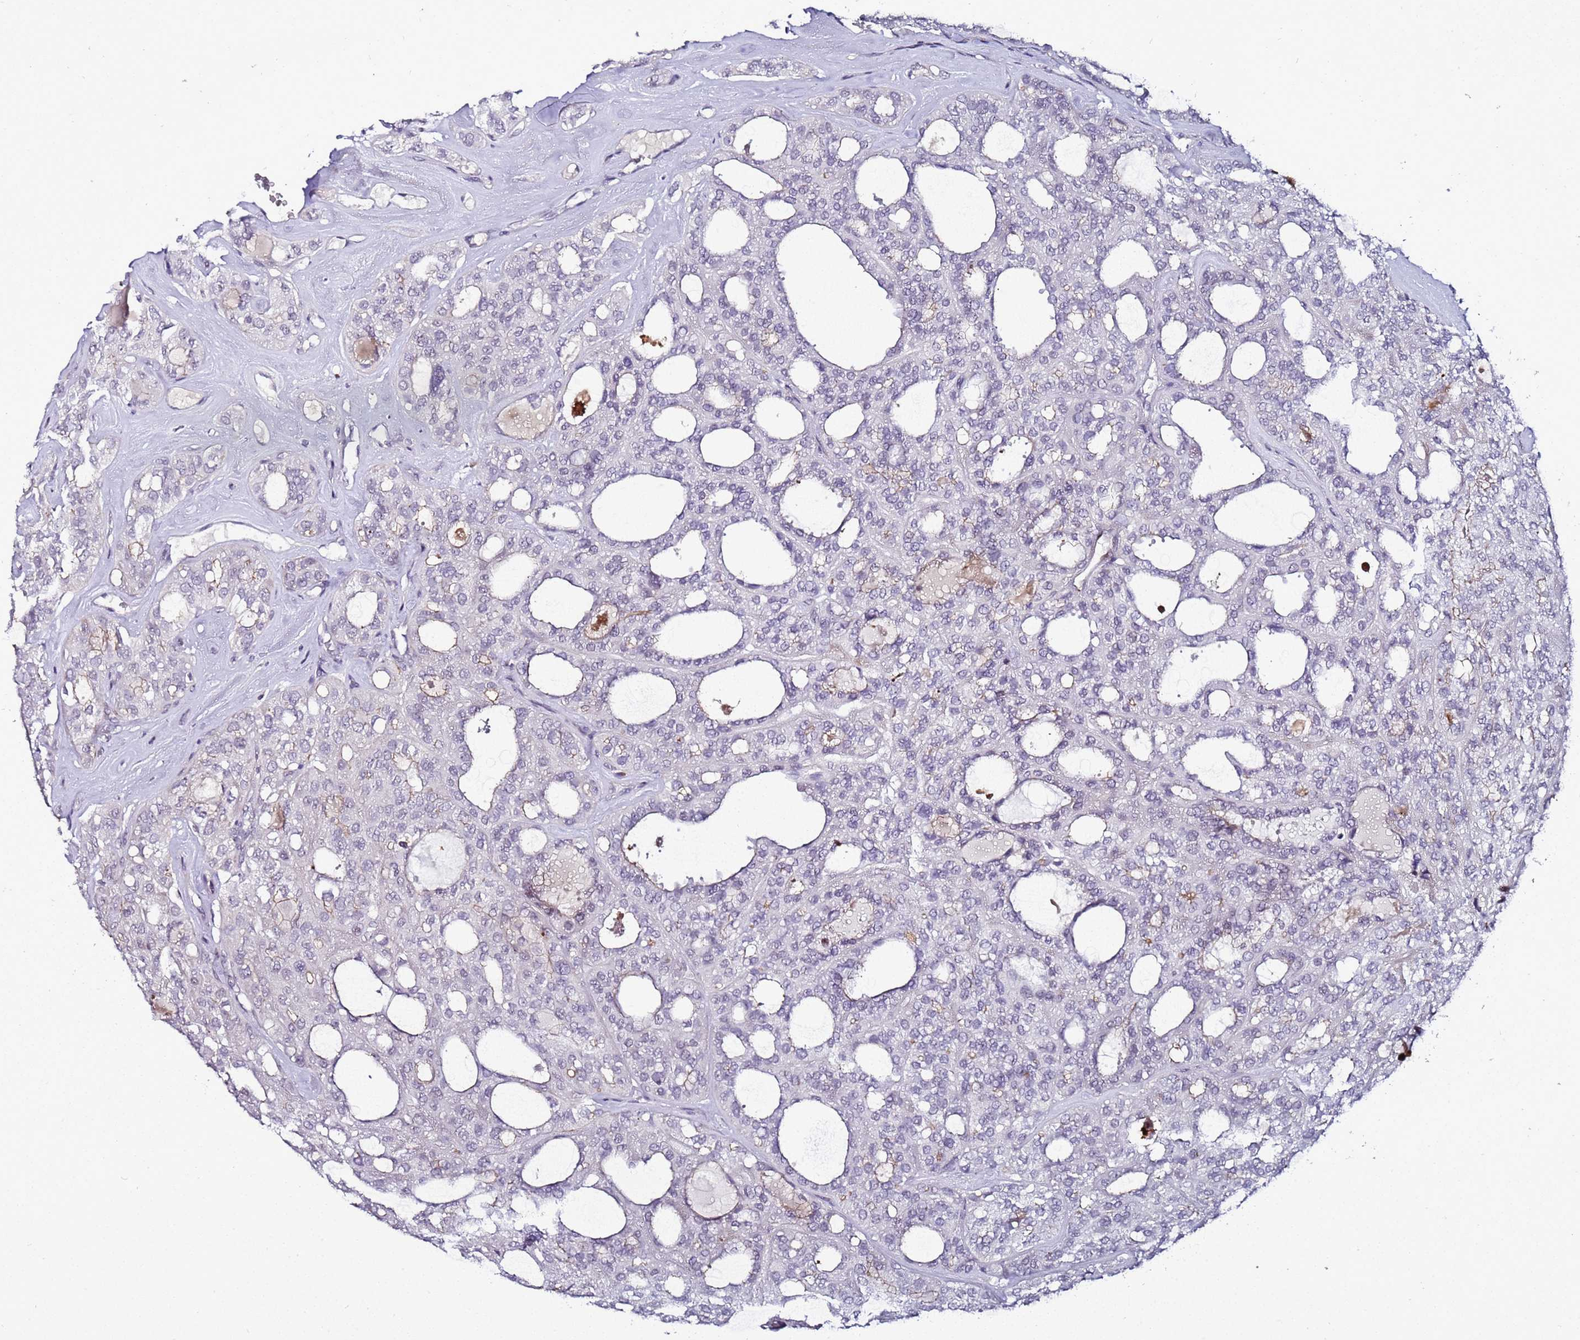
{"staining": {"intensity": "negative", "quantity": "none", "location": "none"}, "tissue": "thyroid cancer", "cell_type": "Tumor cells", "image_type": "cancer", "snomed": [{"axis": "morphology", "description": "Follicular adenoma carcinoma, NOS"}, {"axis": "topography", "description": "Thyroid gland"}], "caption": "Tumor cells show no significant protein expression in thyroid cancer (follicular adenoma carcinoma).", "gene": "PSMA7", "patient": {"sex": "male", "age": 75}}